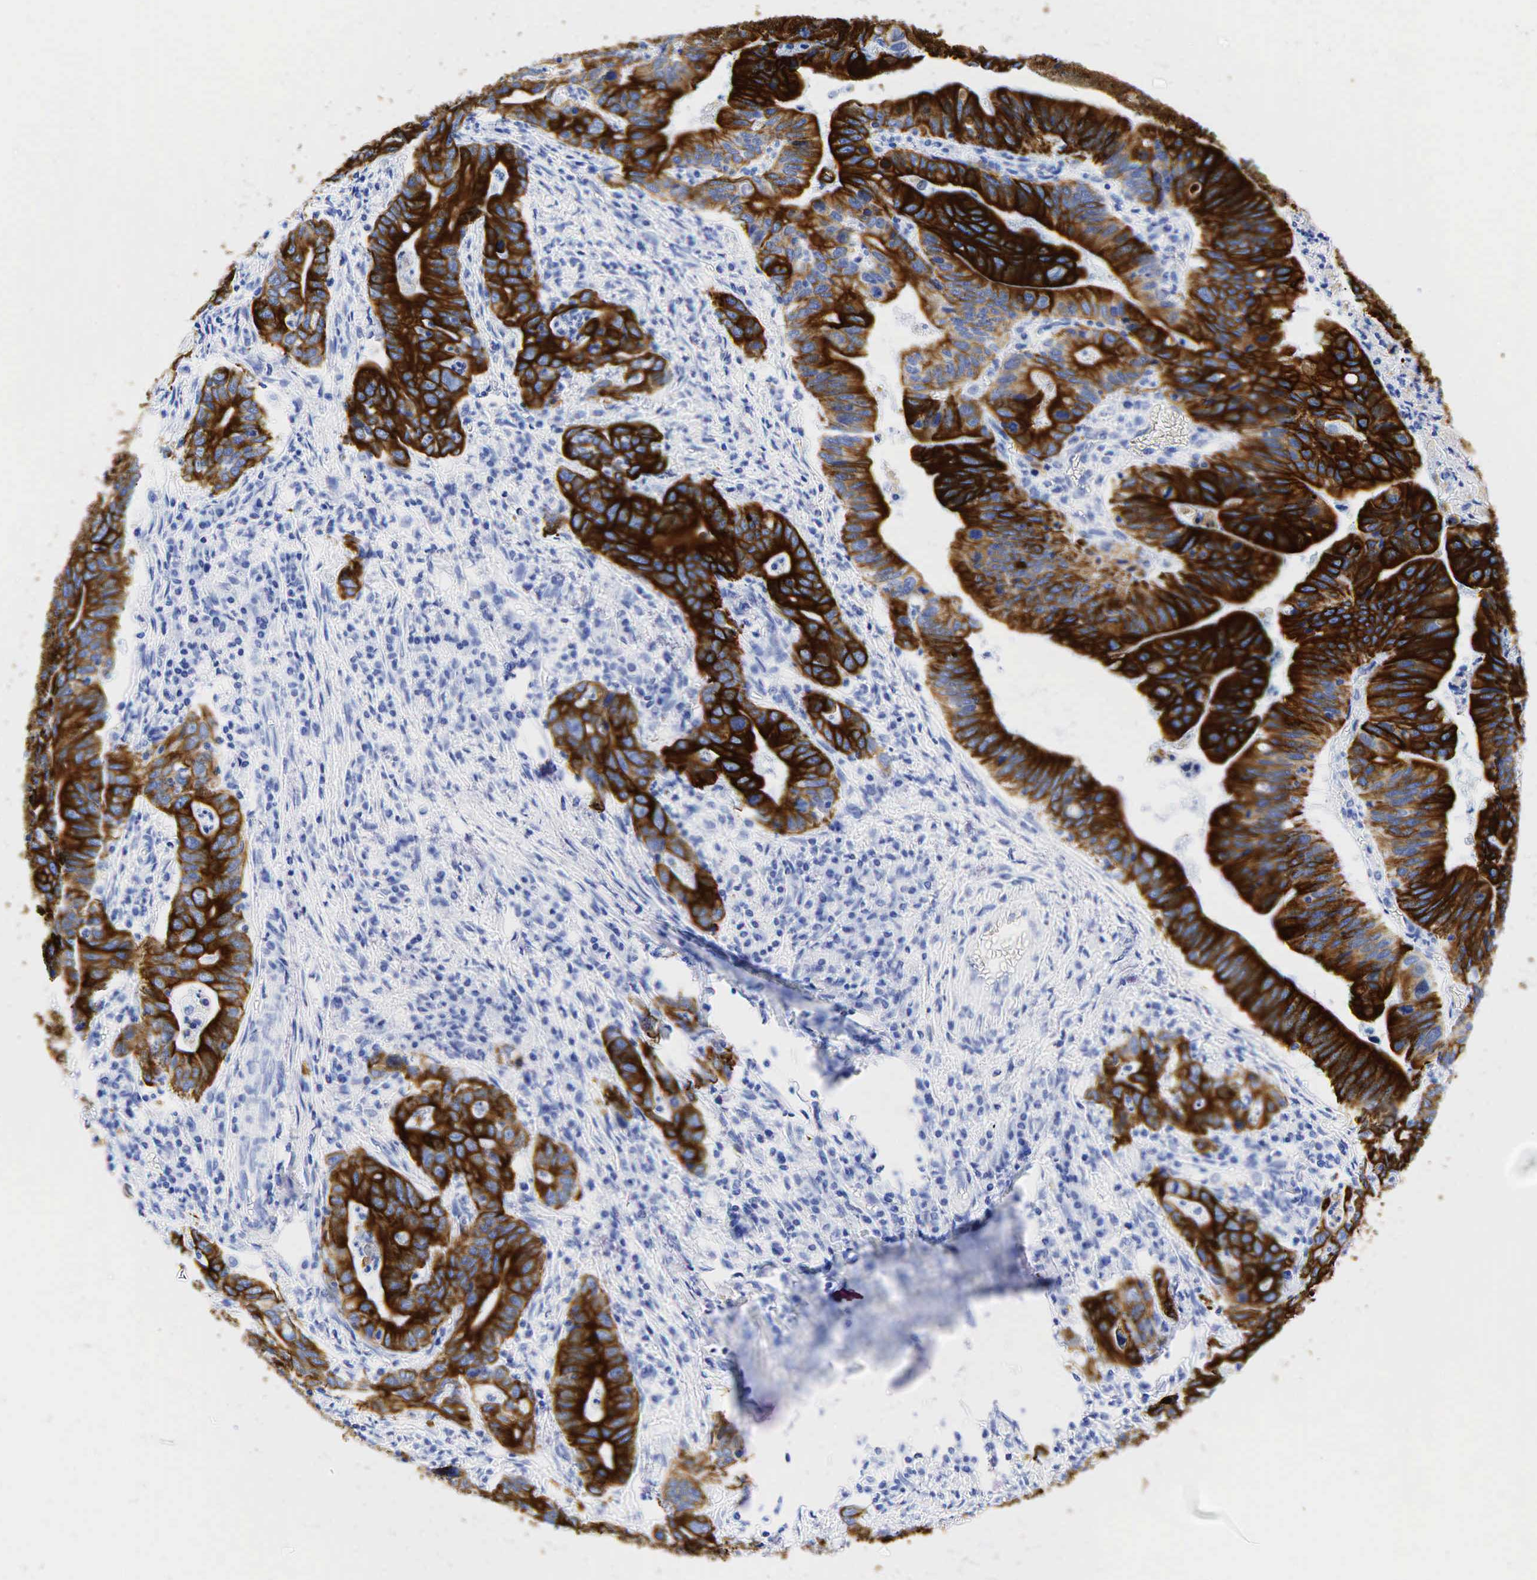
{"staining": {"intensity": "strong", "quantity": ">75%", "location": "cytoplasmic/membranous"}, "tissue": "stomach cancer", "cell_type": "Tumor cells", "image_type": "cancer", "snomed": [{"axis": "morphology", "description": "Adenocarcinoma, NOS"}, {"axis": "topography", "description": "Stomach, upper"}], "caption": "Immunohistochemical staining of human stomach cancer shows high levels of strong cytoplasmic/membranous positivity in about >75% of tumor cells.", "gene": "KRT19", "patient": {"sex": "male", "age": 63}}